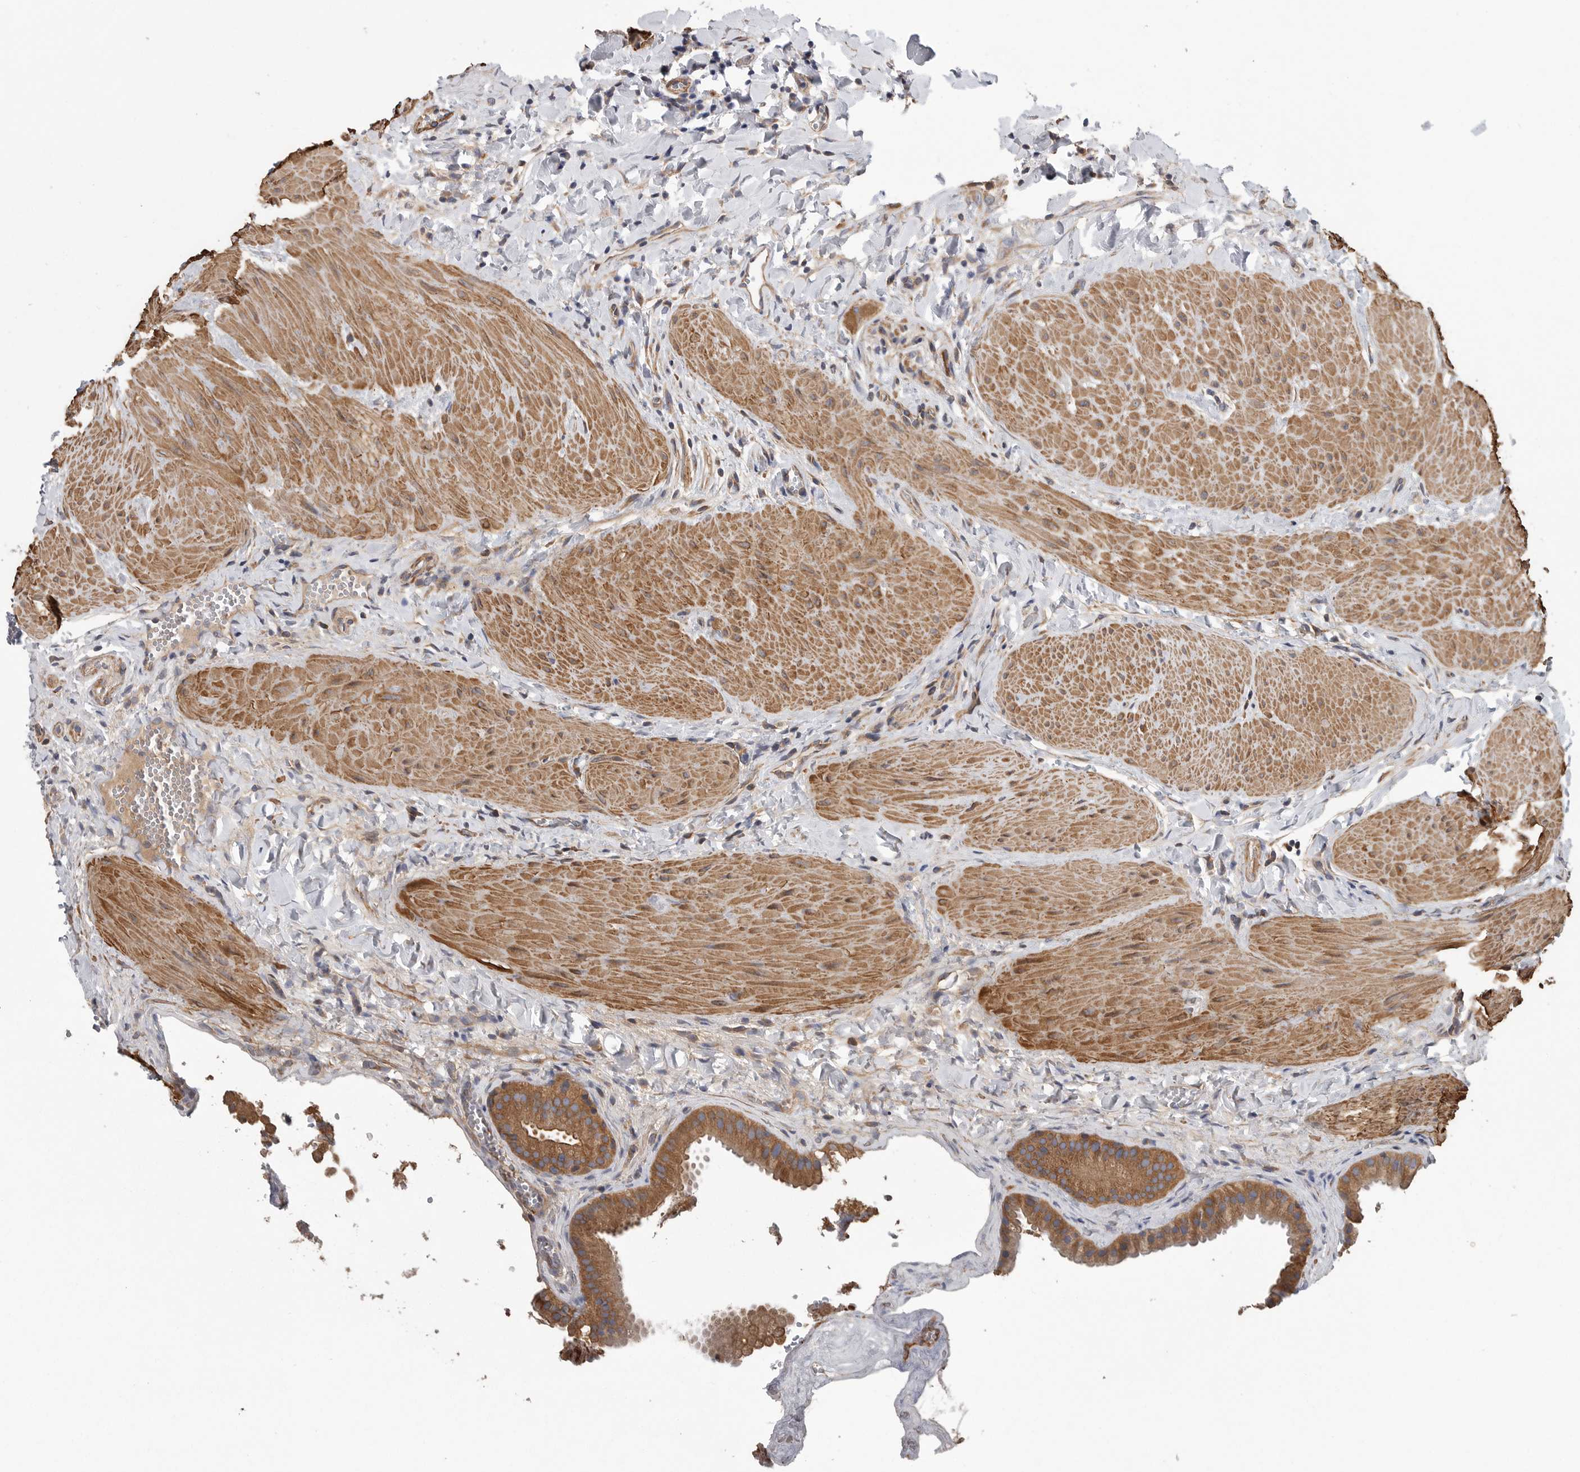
{"staining": {"intensity": "moderate", "quantity": ">75%", "location": "cytoplasmic/membranous"}, "tissue": "gallbladder", "cell_type": "Glandular cells", "image_type": "normal", "snomed": [{"axis": "morphology", "description": "Normal tissue, NOS"}, {"axis": "topography", "description": "Gallbladder"}], "caption": "Immunohistochemistry (IHC) image of benign gallbladder: human gallbladder stained using immunohistochemistry displays medium levels of moderate protein expression localized specifically in the cytoplasmic/membranous of glandular cells, appearing as a cytoplasmic/membranous brown color.", "gene": "OXR1", "patient": {"sex": "male", "age": 55}}